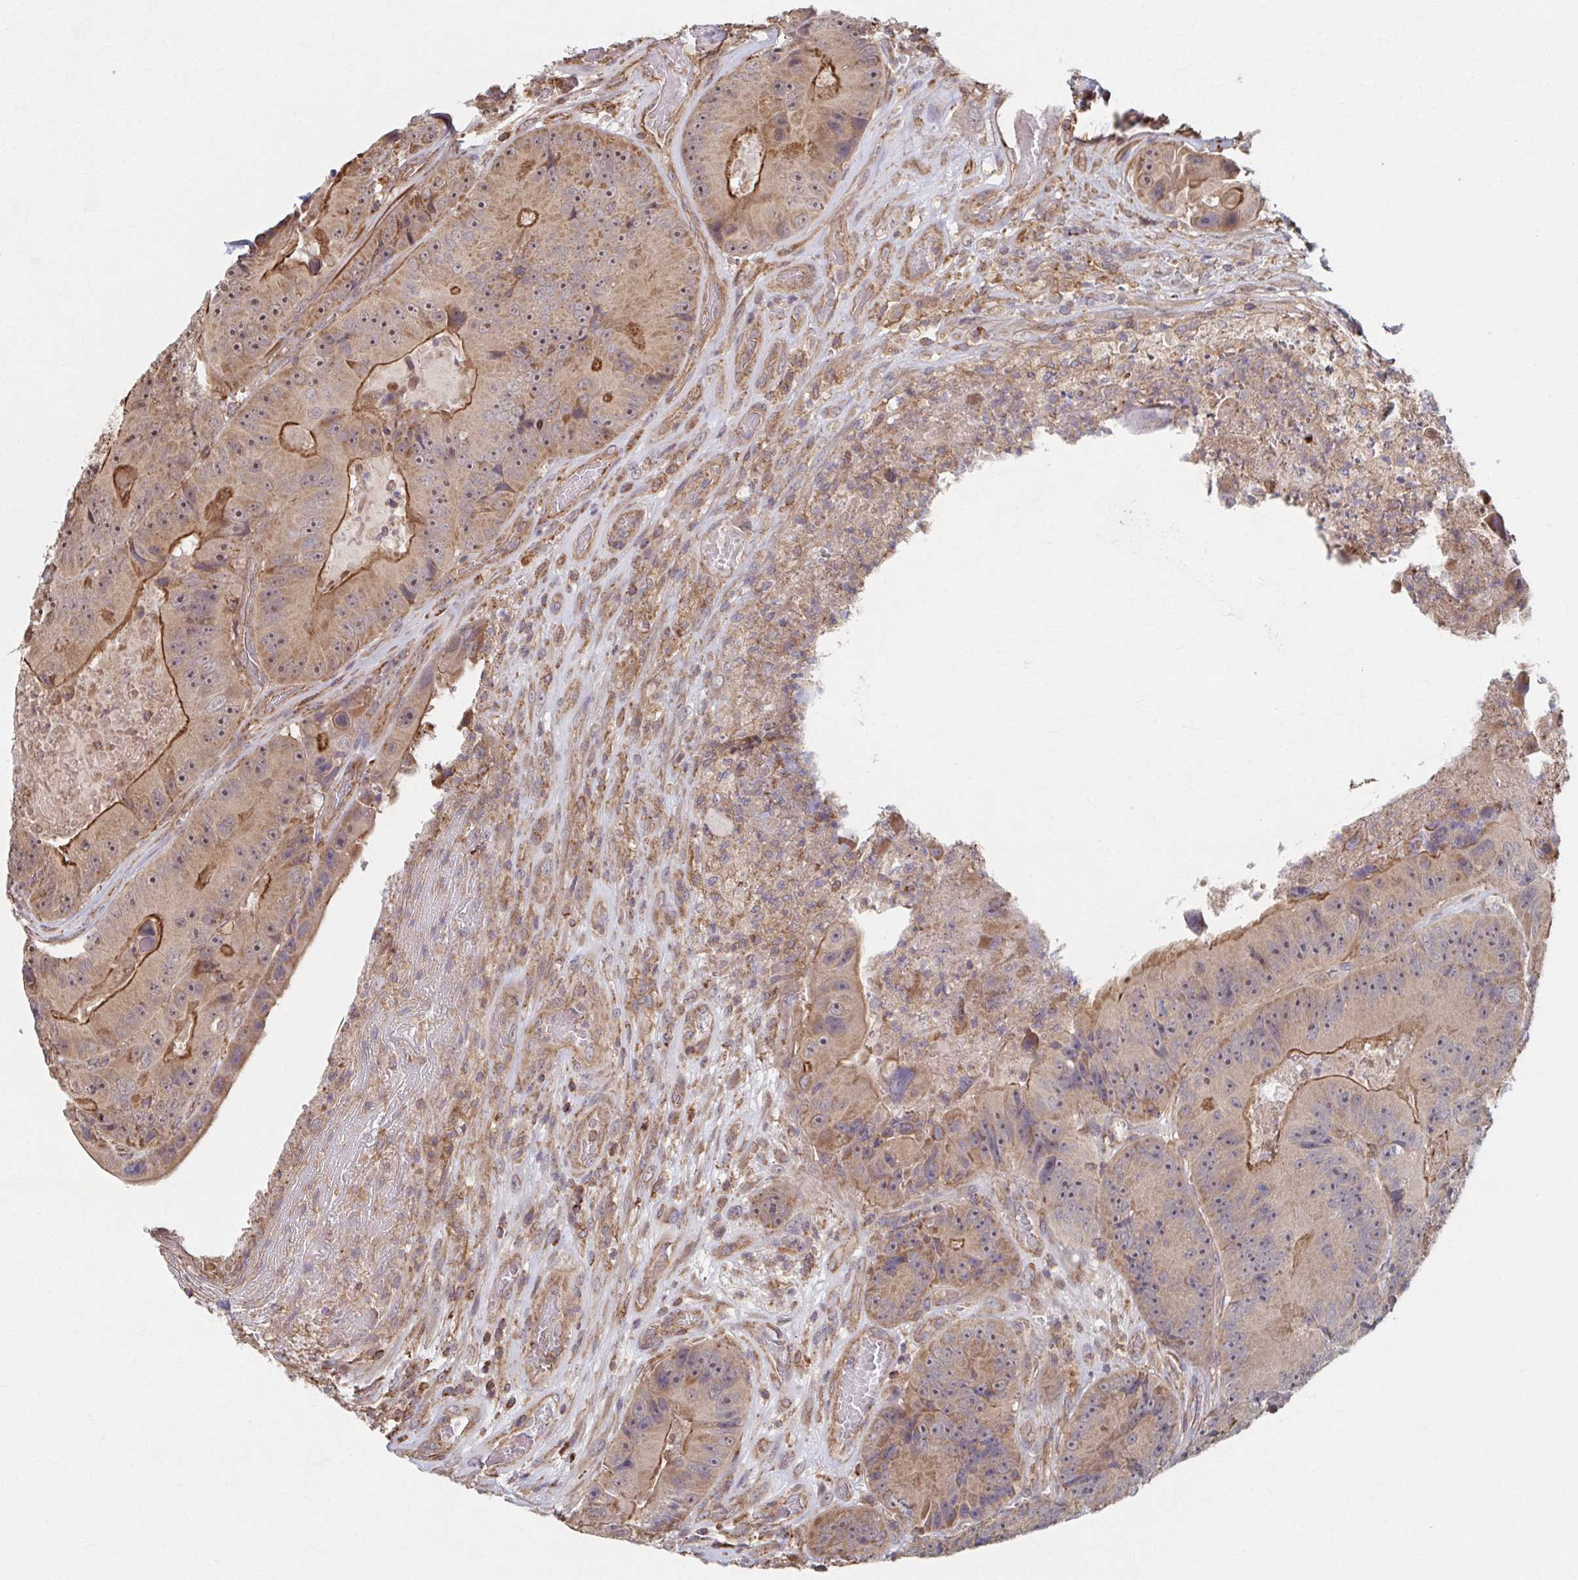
{"staining": {"intensity": "moderate", "quantity": ">75%", "location": "cytoplasmic/membranous"}, "tissue": "colorectal cancer", "cell_type": "Tumor cells", "image_type": "cancer", "snomed": [{"axis": "morphology", "description": "Adenocarcinoma, NOS"}, {"axis": "topography", "description": "Colon"}], "caption": "The image exhibits immunohistochemical staining of colorectal cancer (adenocarcinoma). There is moderate cytoplasmic/membranous expression is identified in approximately >75% of tumor cells.", "gene": "KLHL34", "patient": {"sex": "female", "age": 86}}